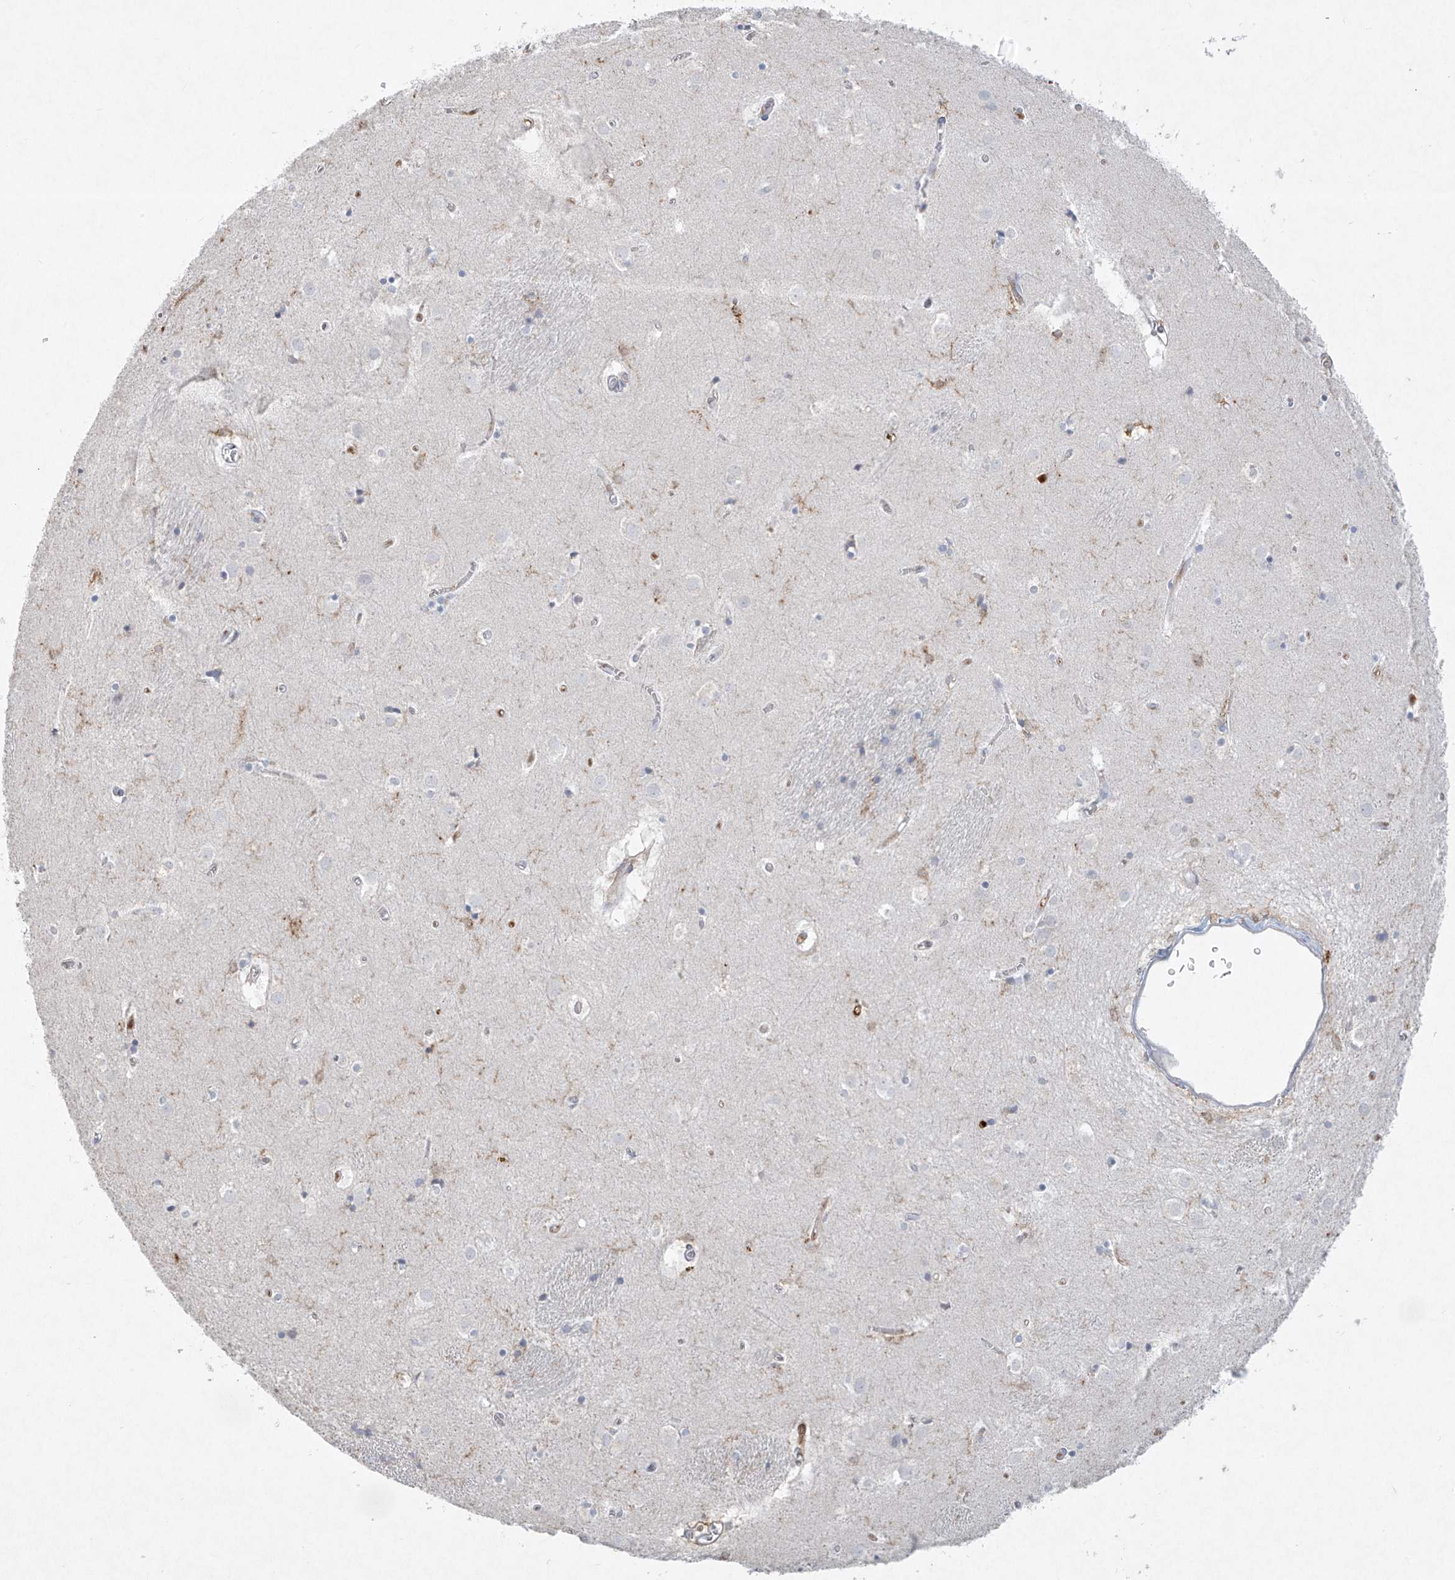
{"staining": {"intensity": "negative", "quantity": "none", "location": "none"}, "tissue": "caudate", "cell_type": "Glial cells", "image_type": "normal", "snomed": [{"axis": "morphology", "description": "Normal tissue, NOS"}, {"axis": "topography", "description": "Lateral ventricle wall"}], "caption": "This is an immunohistochemistry photomicrograph of unremarkable human caudate. There is no expression in glial cells.", "gene": "FCGR3A", "patient": {"sex": "male", "age": 70}}